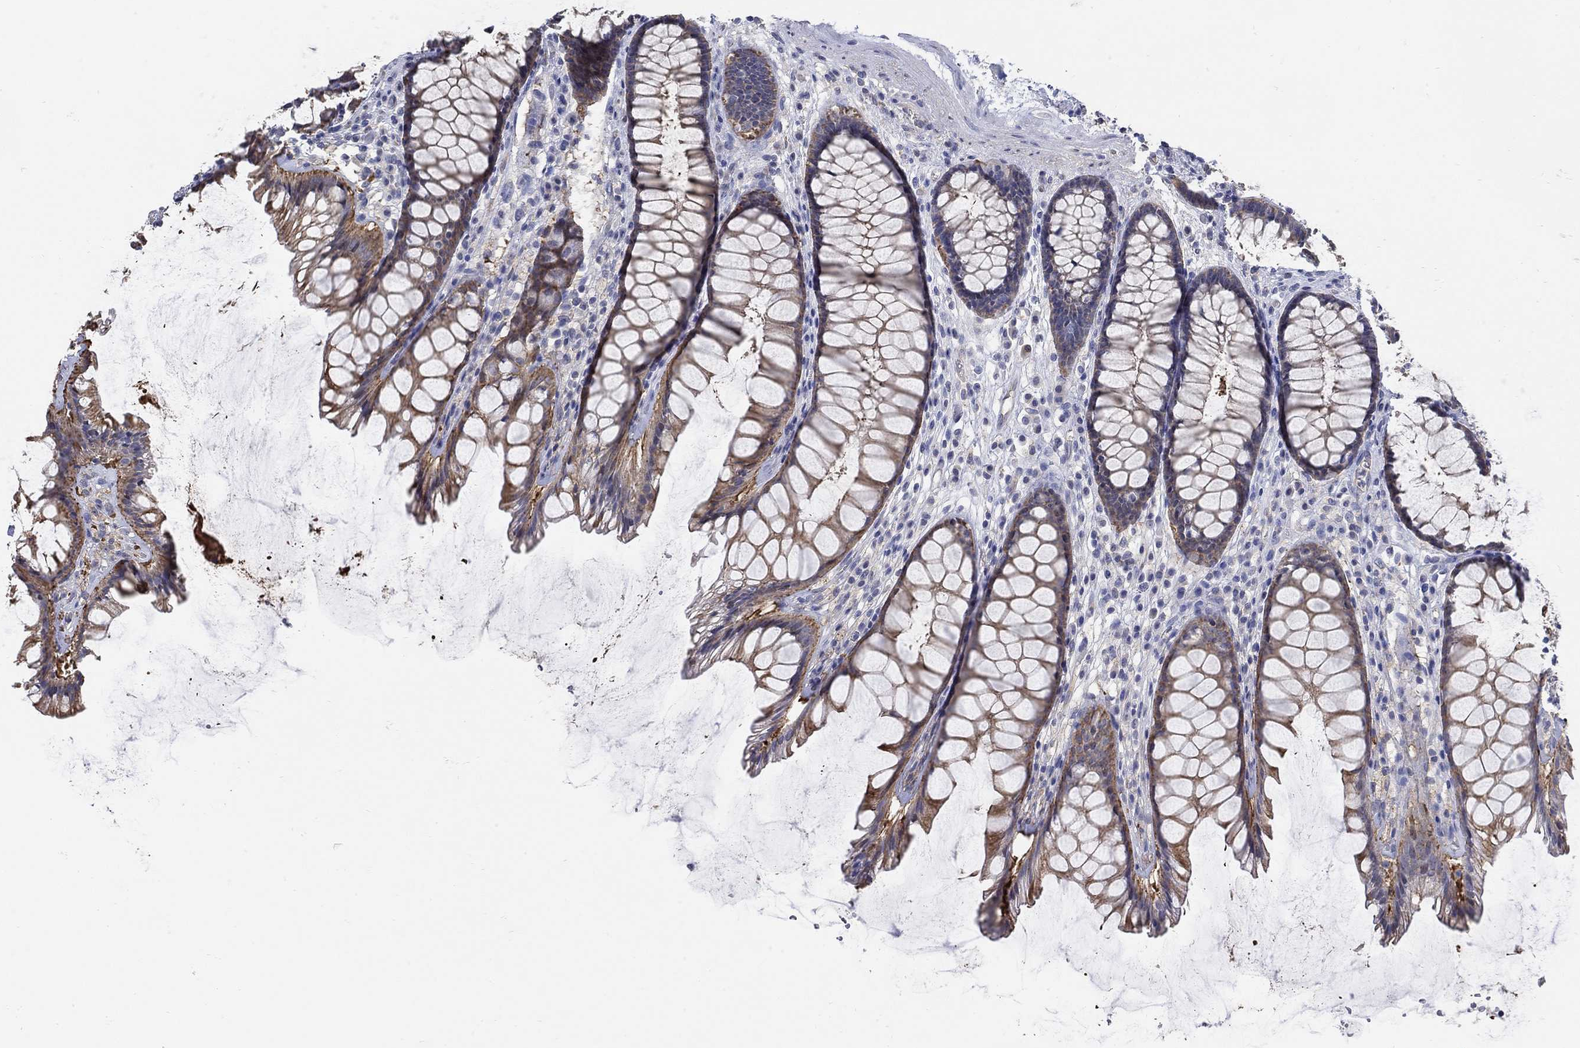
{"staining": {"intensity": "moderate", "quantity": ">75%", "location": "cytoplasmic/membranous"}, "tissue": "rectum", "cell_type": "Glandular cells", "image_type": "normal", "snomed": [{"axis": "morphology", "description": "Normal tissue, NOS"}, {"axis": "topography", "description": "Rectum"}], "caption": "The immunohistochemical stain highlights moderate cytoplasmic/membranous expression in glandular cells of unremarkable rectum. (brown staining indicates protein expression, while blue staining denotes nuclei).", "gene": "TEKT3", "patient": {"sex": "male", "age": 72}}